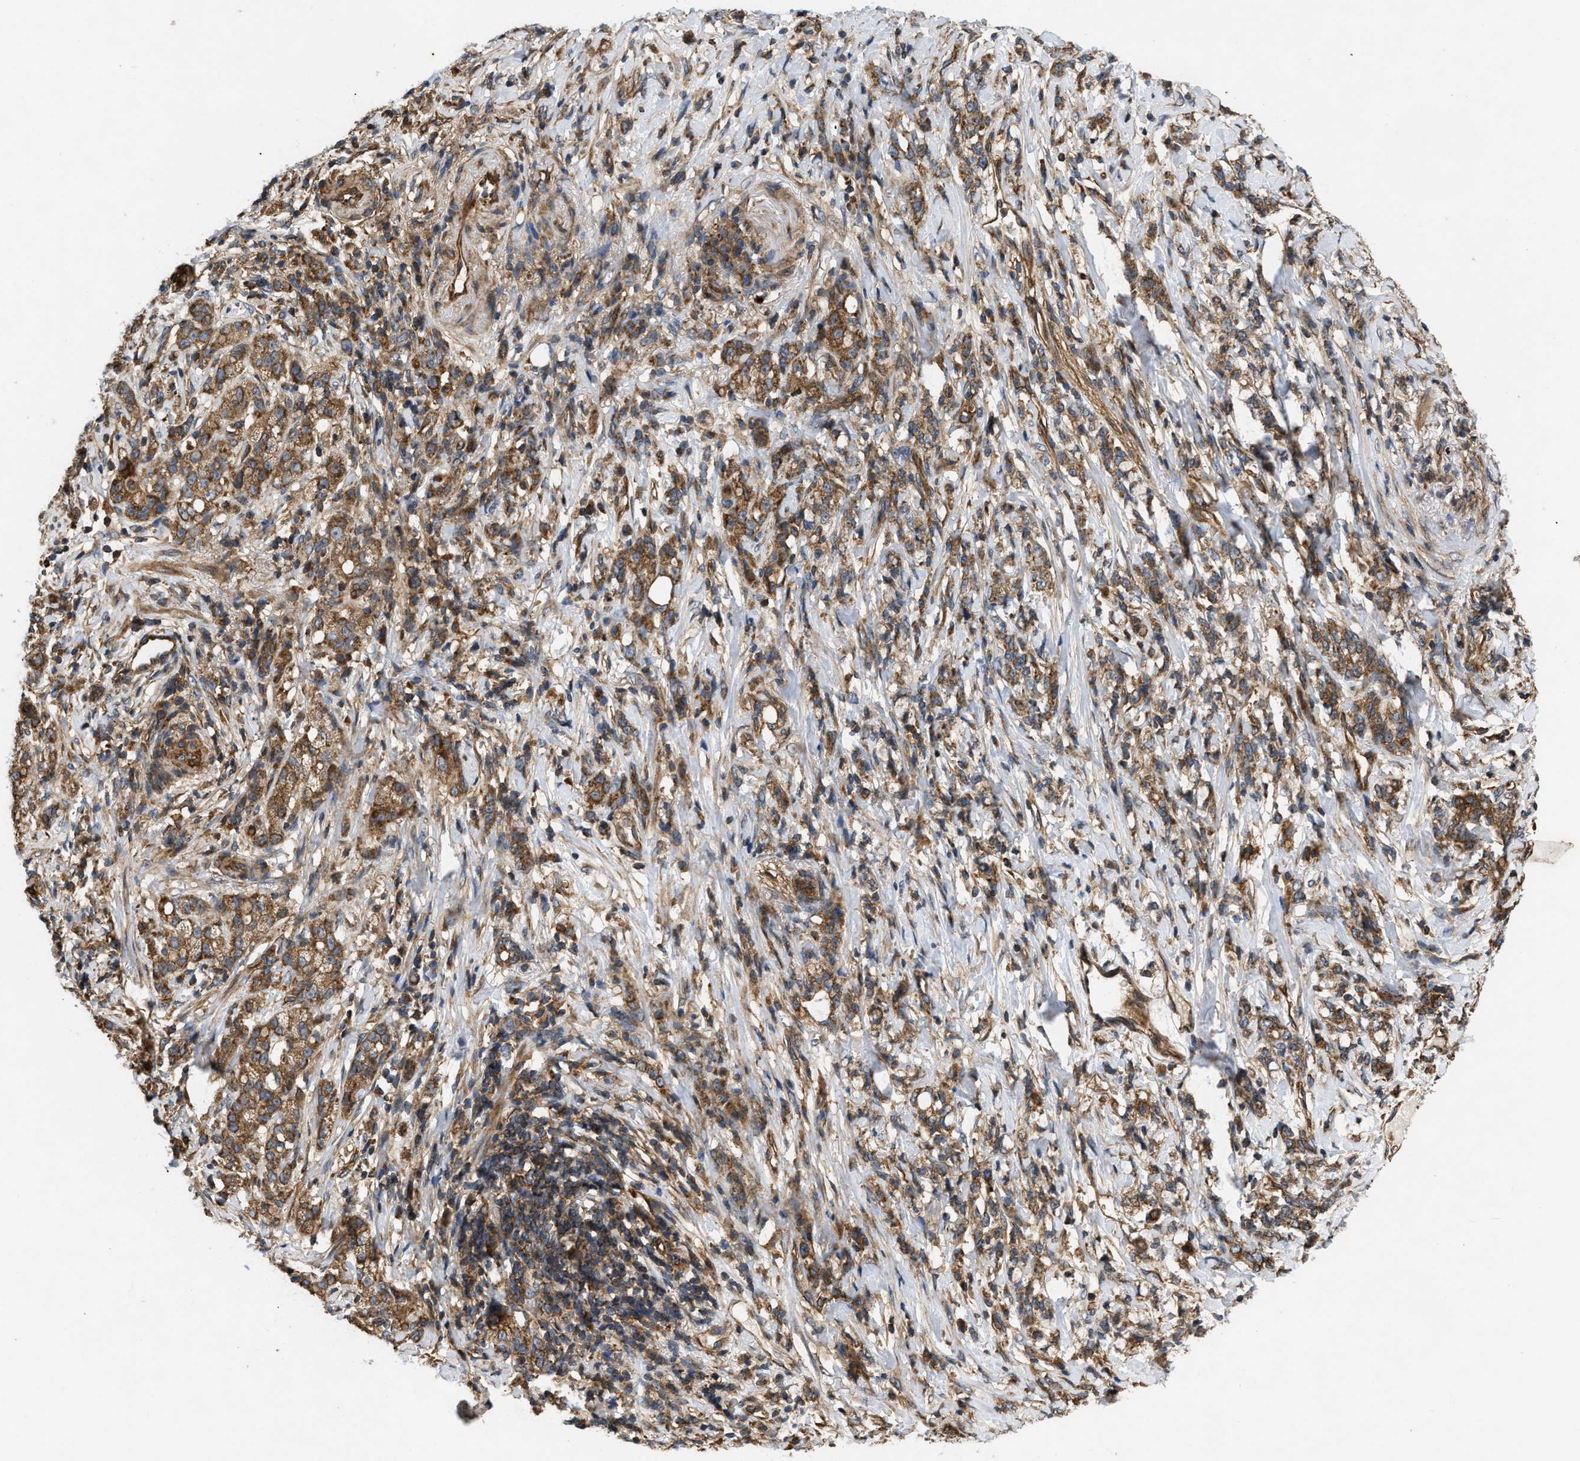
{"staining": {"intensity": "moderate", "quantity": ">75%", "location": "cytoplasmic/membranous"}, "tissue": "stomach cancer", "cell_type": "Tumor cells", "image_type": "cancer", "snomed": [{"axis": "morphology", "description": "Adenocarcinoma, NOS"}, {"axis": "topography", "description": "Stomach, lower"}], "caption": "Immunohistochemistry (IHC) image of stomach adenocarcinoma stained for a protein (brown), which demonstrates medium levels of moderate cytoplasmic/membranous staining in approximately >75% of tumor cells.", "gene": "GNB4", "patient": {"sex": "male", "age": 88}}